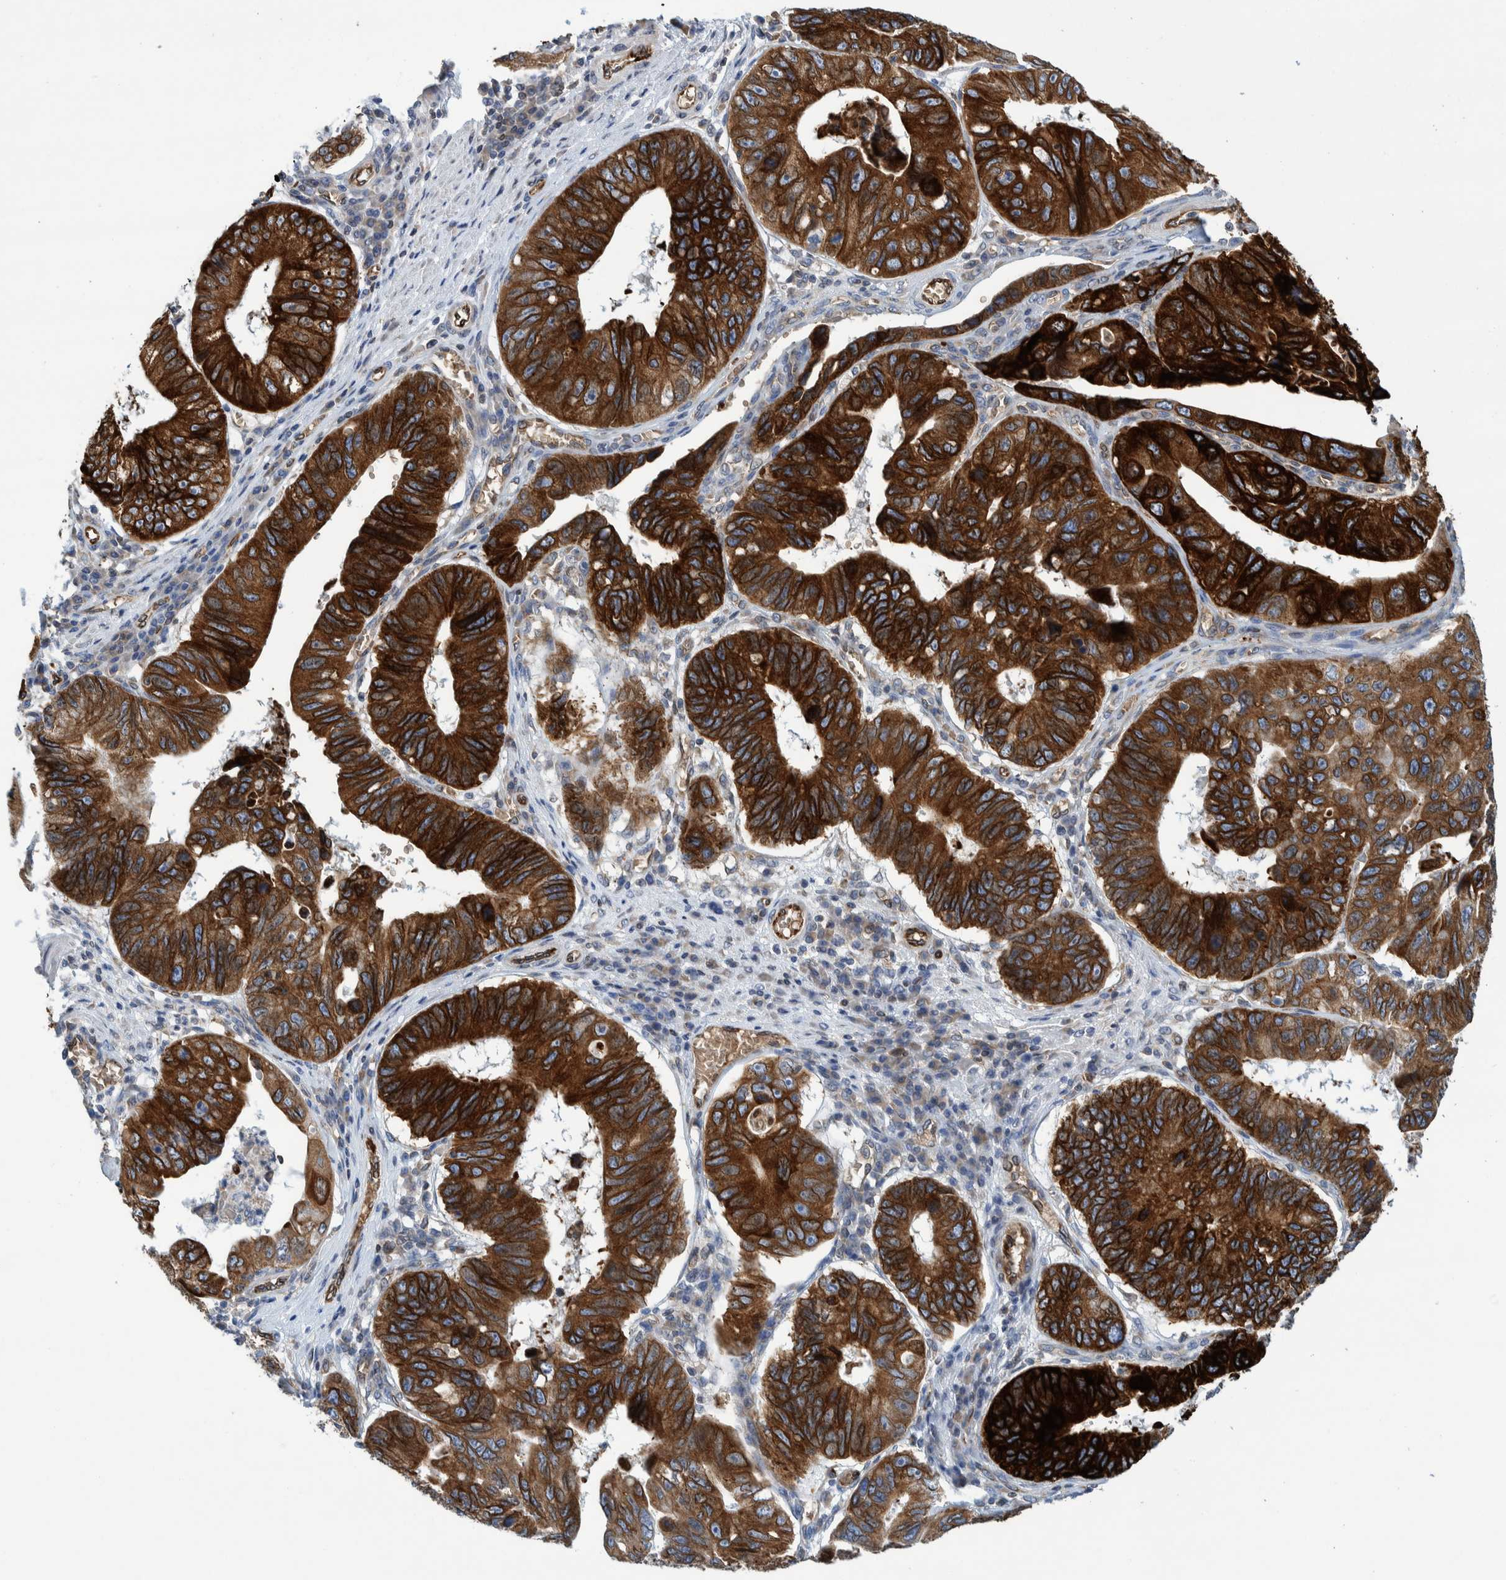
{"staining": {"intensity": "strong", "quantity": ">75%", "location": "cytoplasmic/membranous"}, "tissue": "stomach cancer", "cell_type": "Tumor cells", "image_type": "cancer", "snomed": [{"axis": "morphology", "description": "Adenocarcinoma, NOS"}, {"axis": "topography", "description": "Stomach"}], "caption": "Human stomach cancer (adenocarcinoma) stained for a protein (brown) demonstrates strong cytoplasmic/membranous positive staining in about >75% of tumor cells.", "gene": "THEM6", "patient": {"sex": "male", "age": 59}}